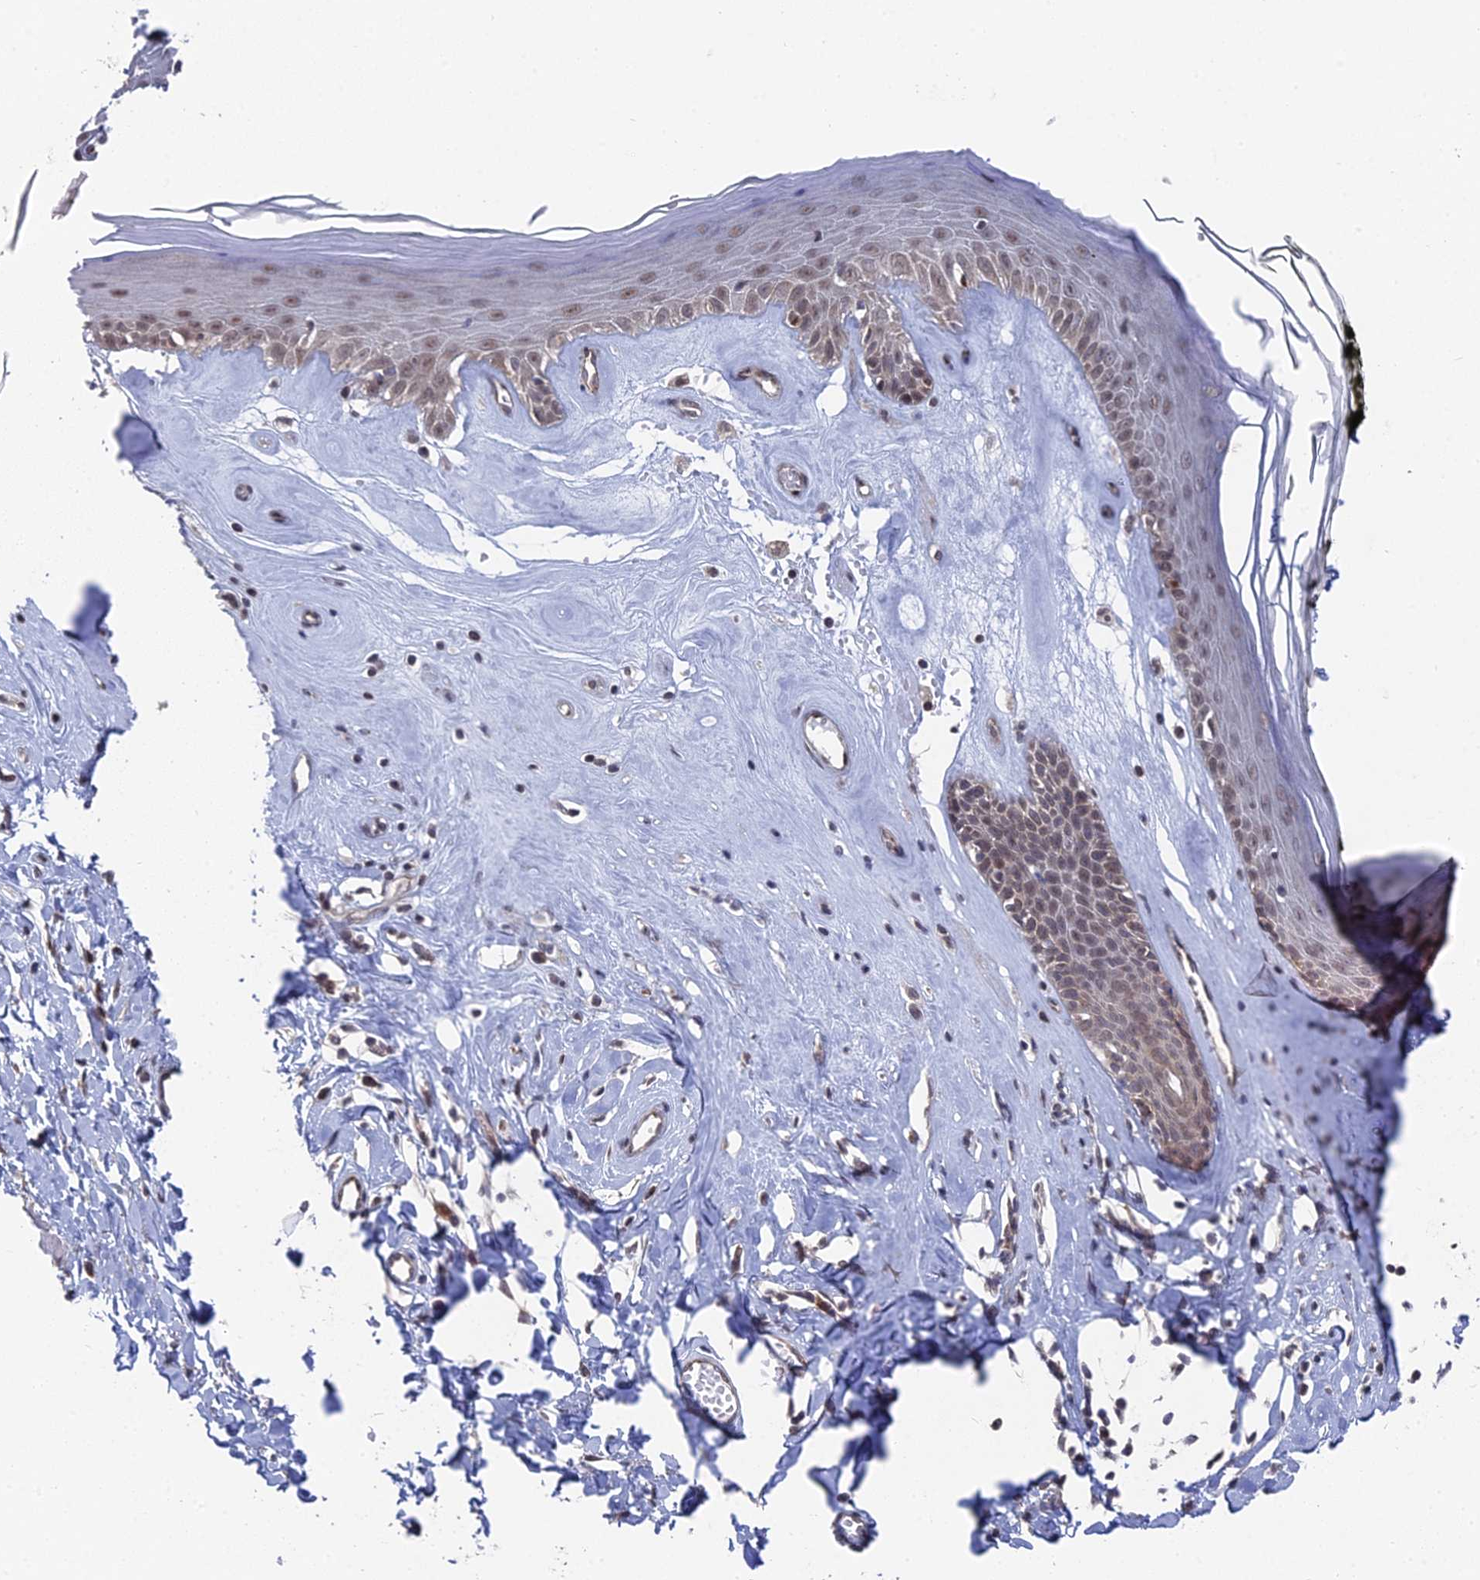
{"staining": {"intensity": "moderate", "quantity": "25%-75%", "location": "cytoplasmic/membranous,nuclear"}, "tissue": "skin", "cell_type": "Epidermal cells", "image_type": "normal", "snomed": [{"axis": "morphology", "description": "Normal tissue, NOS"}, {"axis": "morphology", "description": "Inflammation, NOS"}, {"axis": "topography", "description": "Vulva"}], "caption": "A brown stain shows moderate cytoplasmic/membranous,nuclear staining of a protein in epidermal cells of normal skin. (Brightfield microscopy of DAB IHC at high magnification).", "gene": "FHIP2A", "patient": {"sex": "female", "age": 84}}